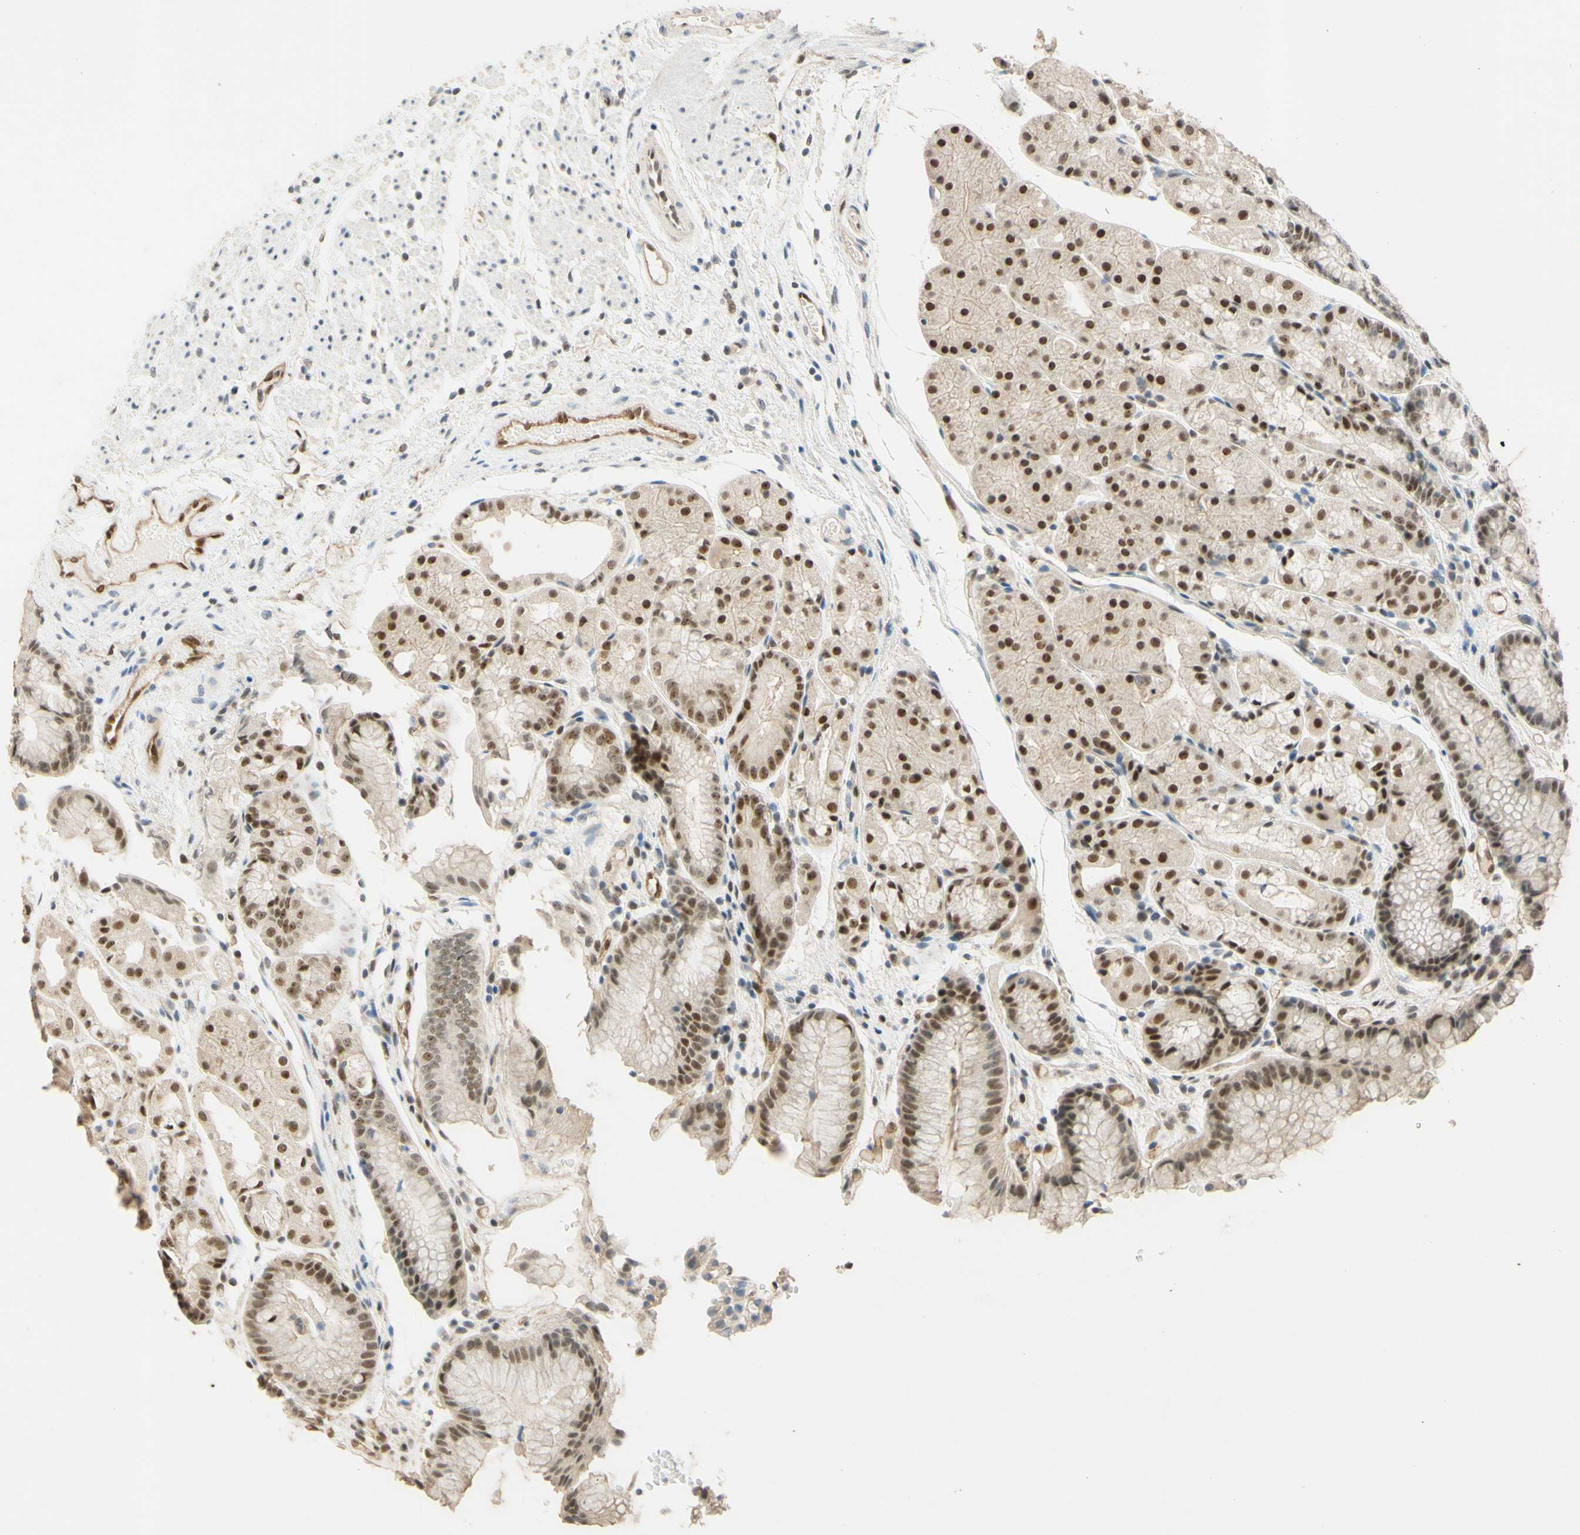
{"staining": {"intensity": "moderate", "quantity": ">75%", "location": "nuclear"}, "tissue": "stomach", "cell_type": "Glandular cells", "image_type": "normal", "snomed": [{"axis": "morphology", "description": "Normal tissue, NOS"}, {"axis": "topography", "description": "Stomach, upper"}], "caption": "Immunohistochemical staining of unremarkable human stomach displays moderate nuclear protein staining in approximately >75% of glandular cells. The staining is performed using DAB brown chromogen to label protein expression. The nuclei are counter-stained blue using hematoxylin.", "gene": "POLB", "patient": {"sex": "male", "age": 72}}